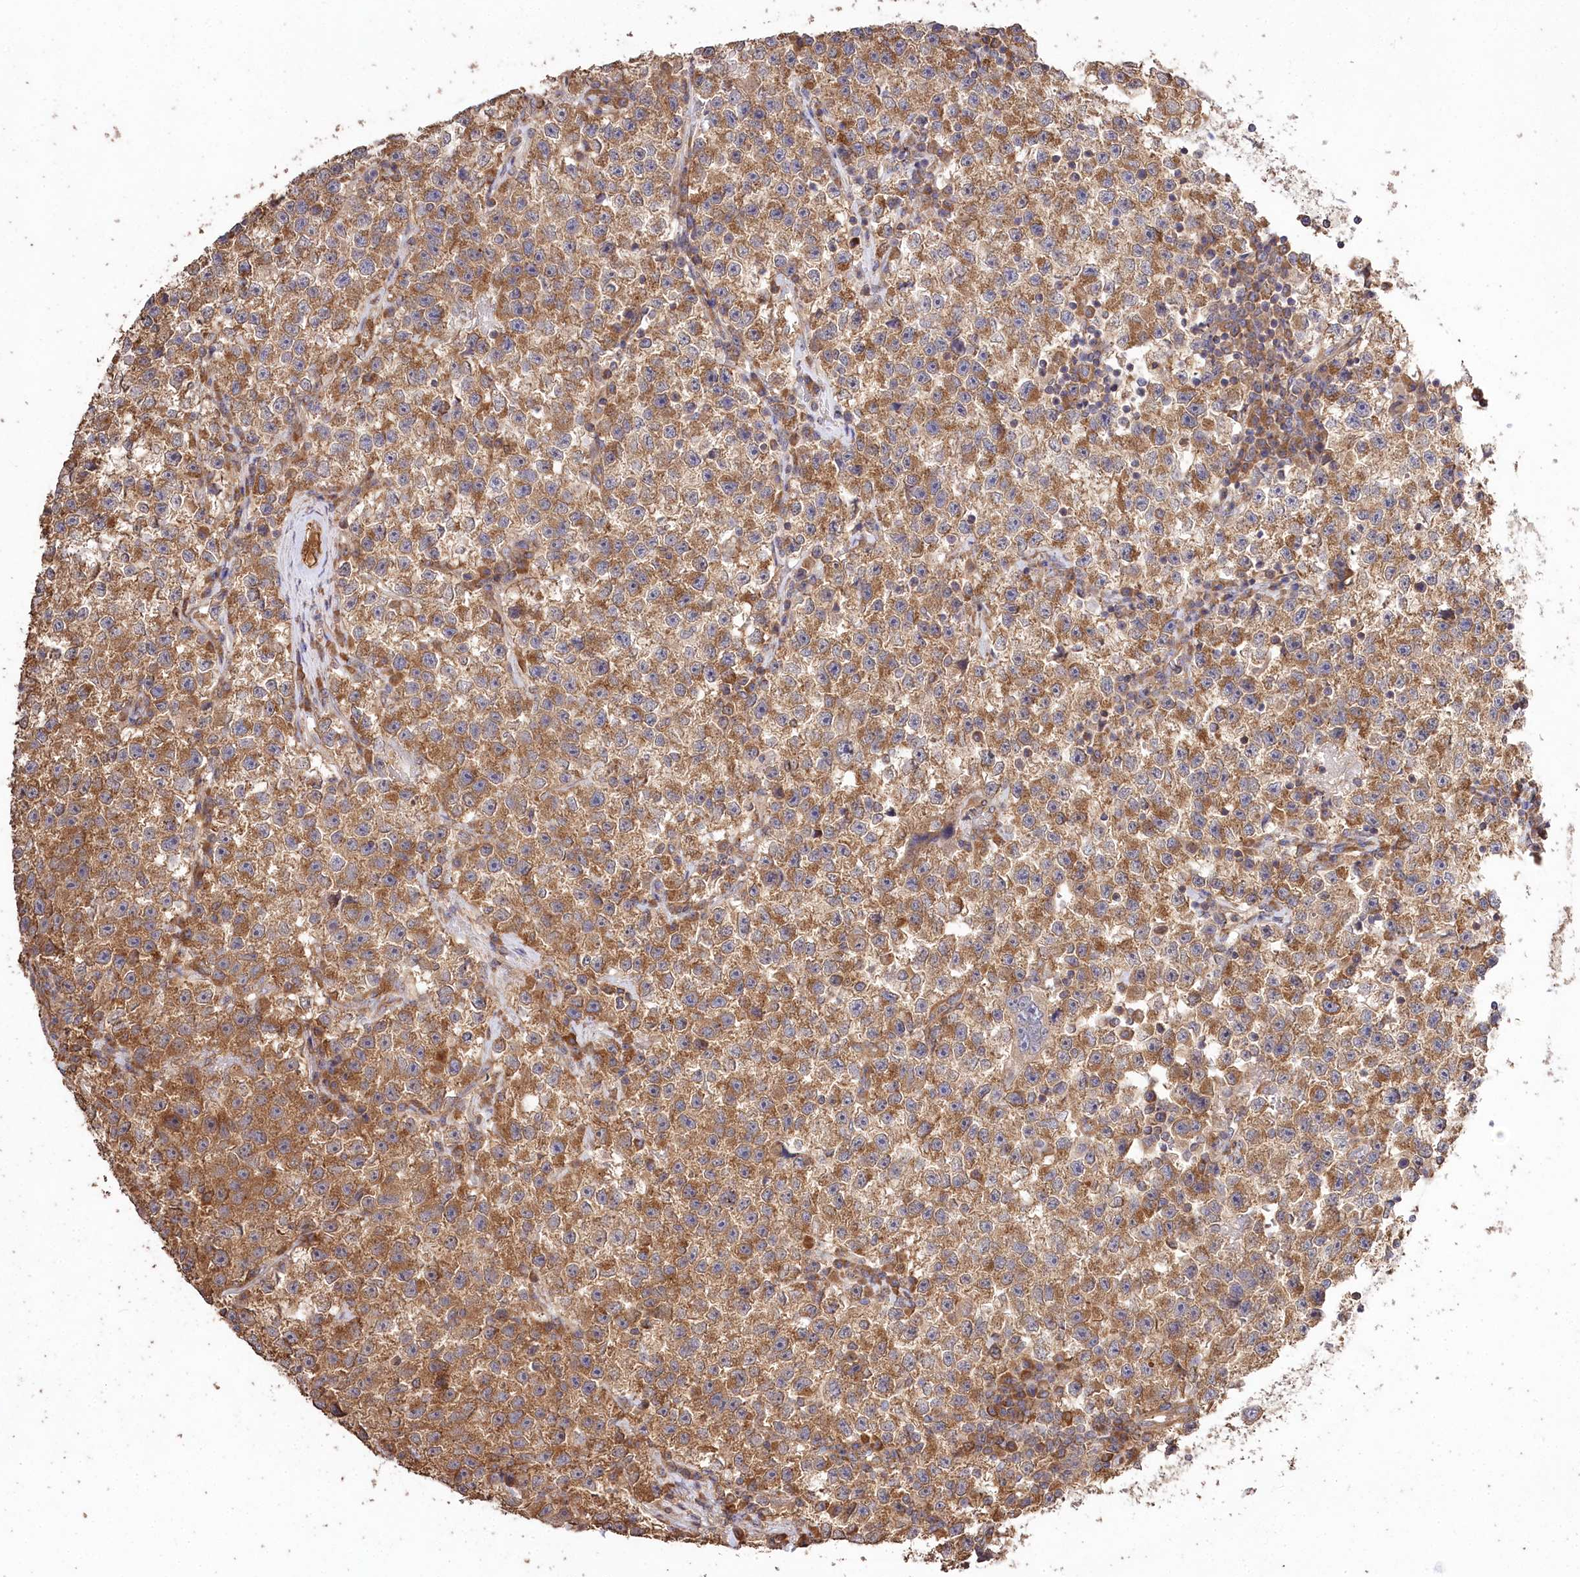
{"staining": {"intensity": "moderate", "quantity": ">75%", "location": "cytoplasmic/membranous"}, "tissue": "testis cancer", "cell_type": "Tumor cells", "image_type": "cancer", "snomed": [{"axis": "morphology", "description": "Seminoma, NOS"}, {"axis": "topography", "description": "Testis"}], "caption": "Moderate cytoplasmic/membranous staining is seen in approximately >75% of tumor cells in testis cancer (seminoma).", "gene": "PRSS53", "patient": {"sex": "male", "age": 22}}